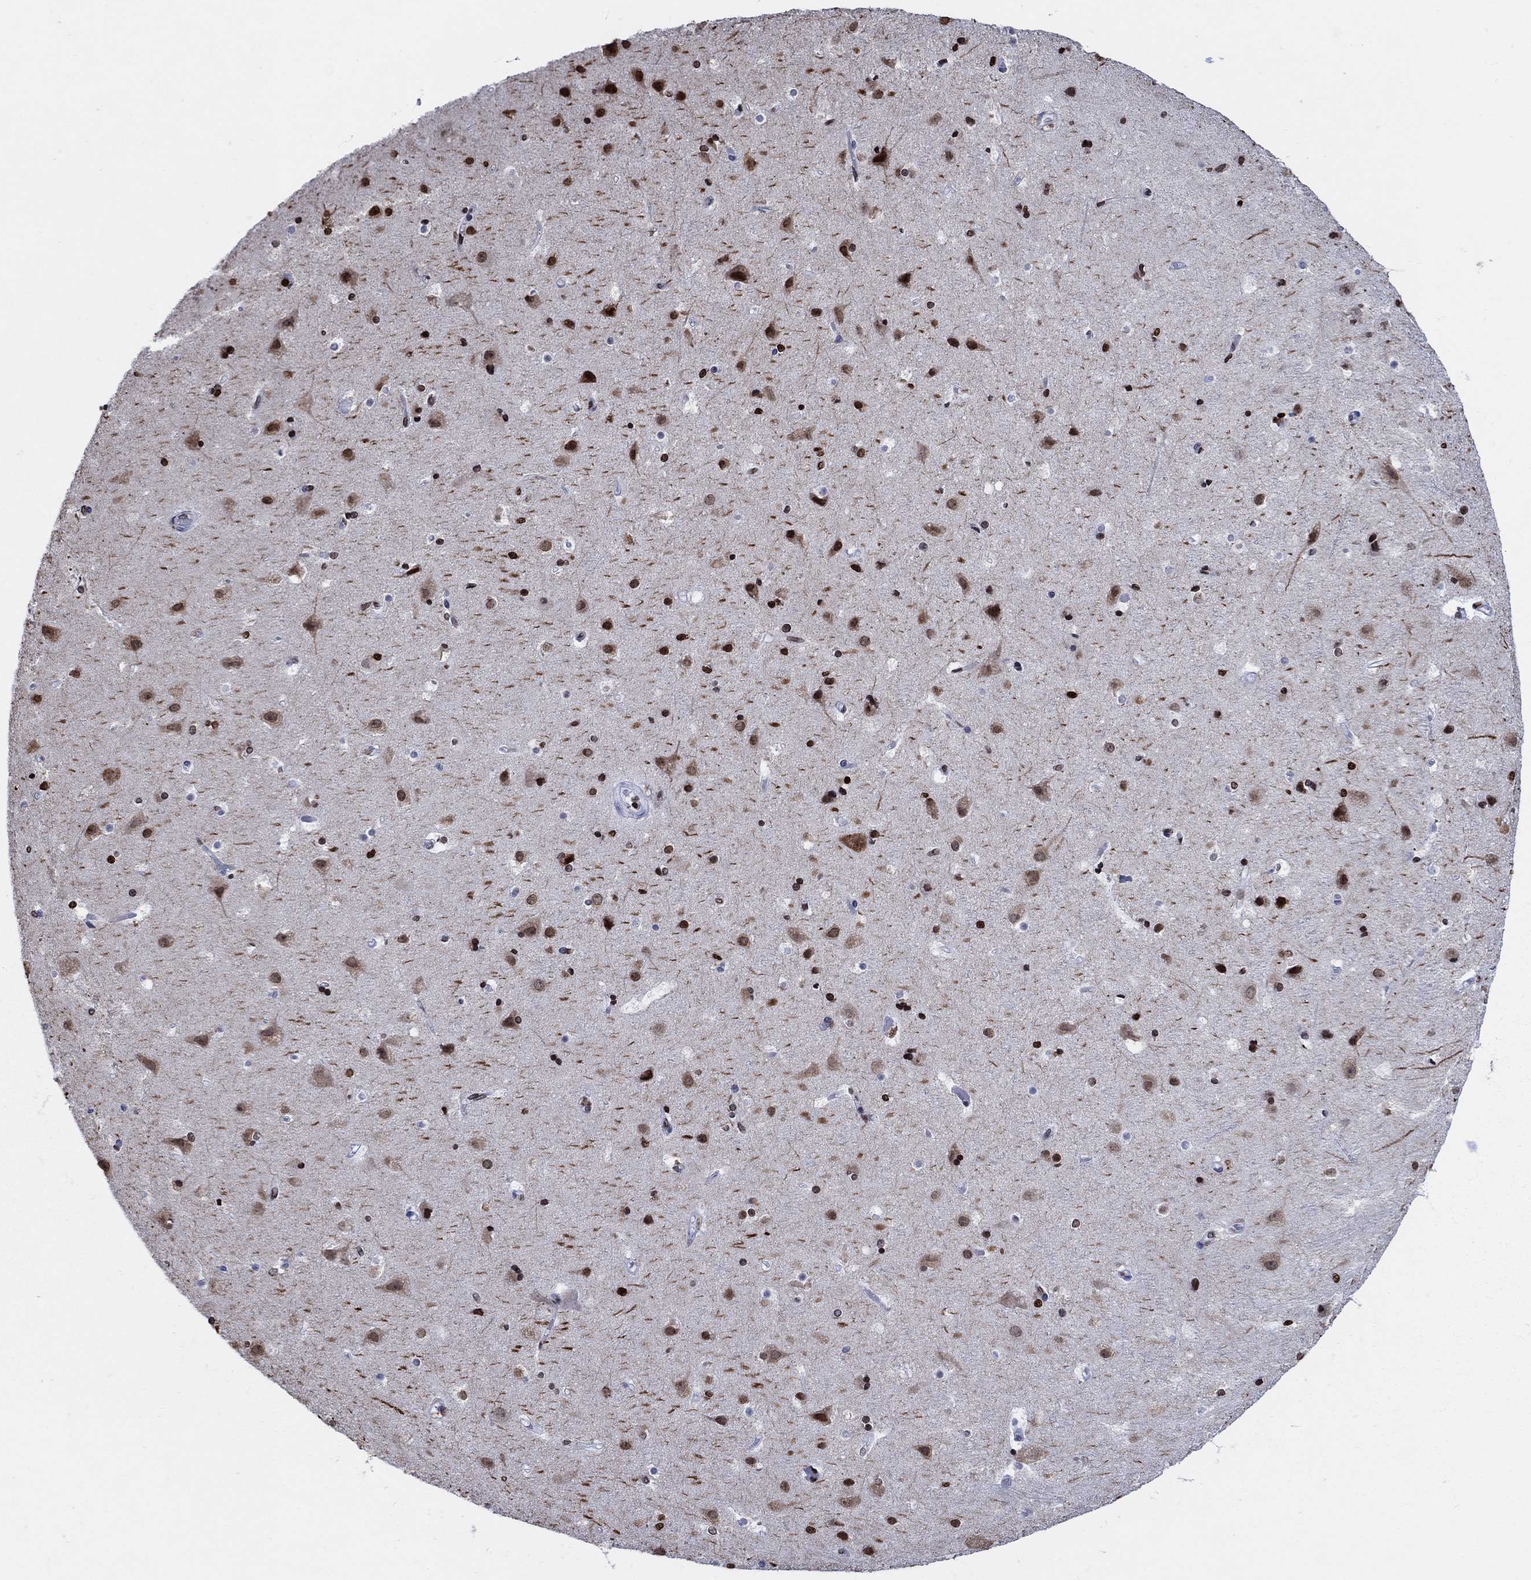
{"staining": {"intensity": "negative", "quantity": "none", "location": "none"}, "tissue": "cerebral cortex", "cell_type": "Endothelial cells", "image_type": "normal", "snomed": [{"axis": "morphology", "description": "Normal tissue, NOS"}, {"axis": "topography", "description": "Cerebral cortex"}], "caption": "IHC histopathology image of normal cerebral cortex: human cerebral cortex stained with DAB (3,3'-diaminobenzidine) reveals no significant protein expression in endothelial cells. The staining is performed using DAB (3,3'-diaminobenzidine) brown chromogen with nuclei counter-stained in using hematoxylin.", "gene": "HMGA1", "patient": {"sex": "female", "age": 52}}